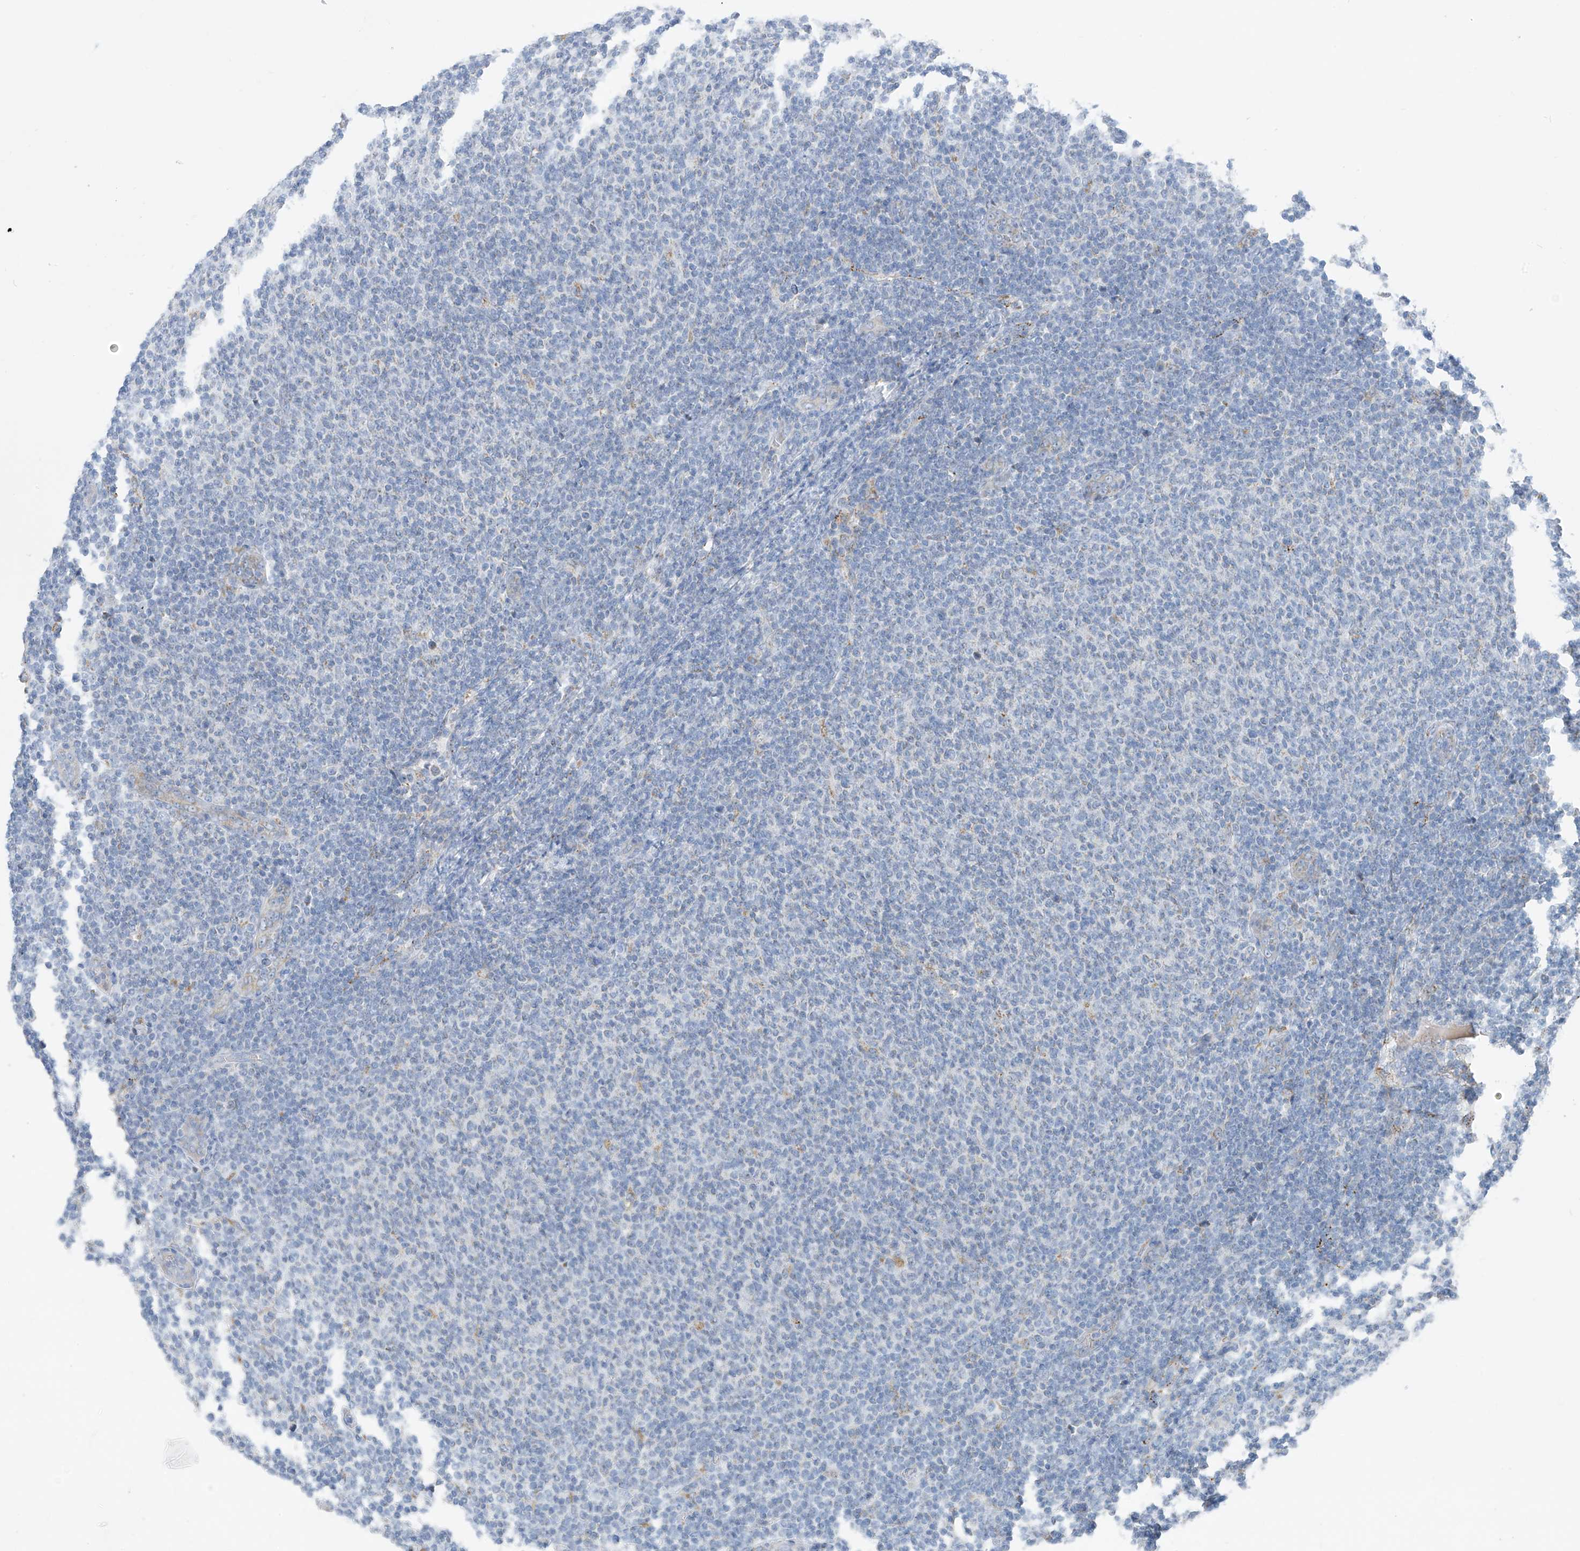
{"staining": {"intensity": "negative", "quantity": "none", "location": "none"}, "tissue": "lymphoma", "cell_type": "Tumor cells", "image_type": "cancer", "snomed": [{"axis": "morphology", "description": "Malignant lymphoma, non-Hodgkin's type, Low grade"}, {"axis": "topography", "description": "Lymph node"}], "caption": "Lymphoma was stained to show a protein in brown. There is no significant positivity in tumor cells.", "gene": "ZNF404", "patient": {"sex": "male", "age": 66}}